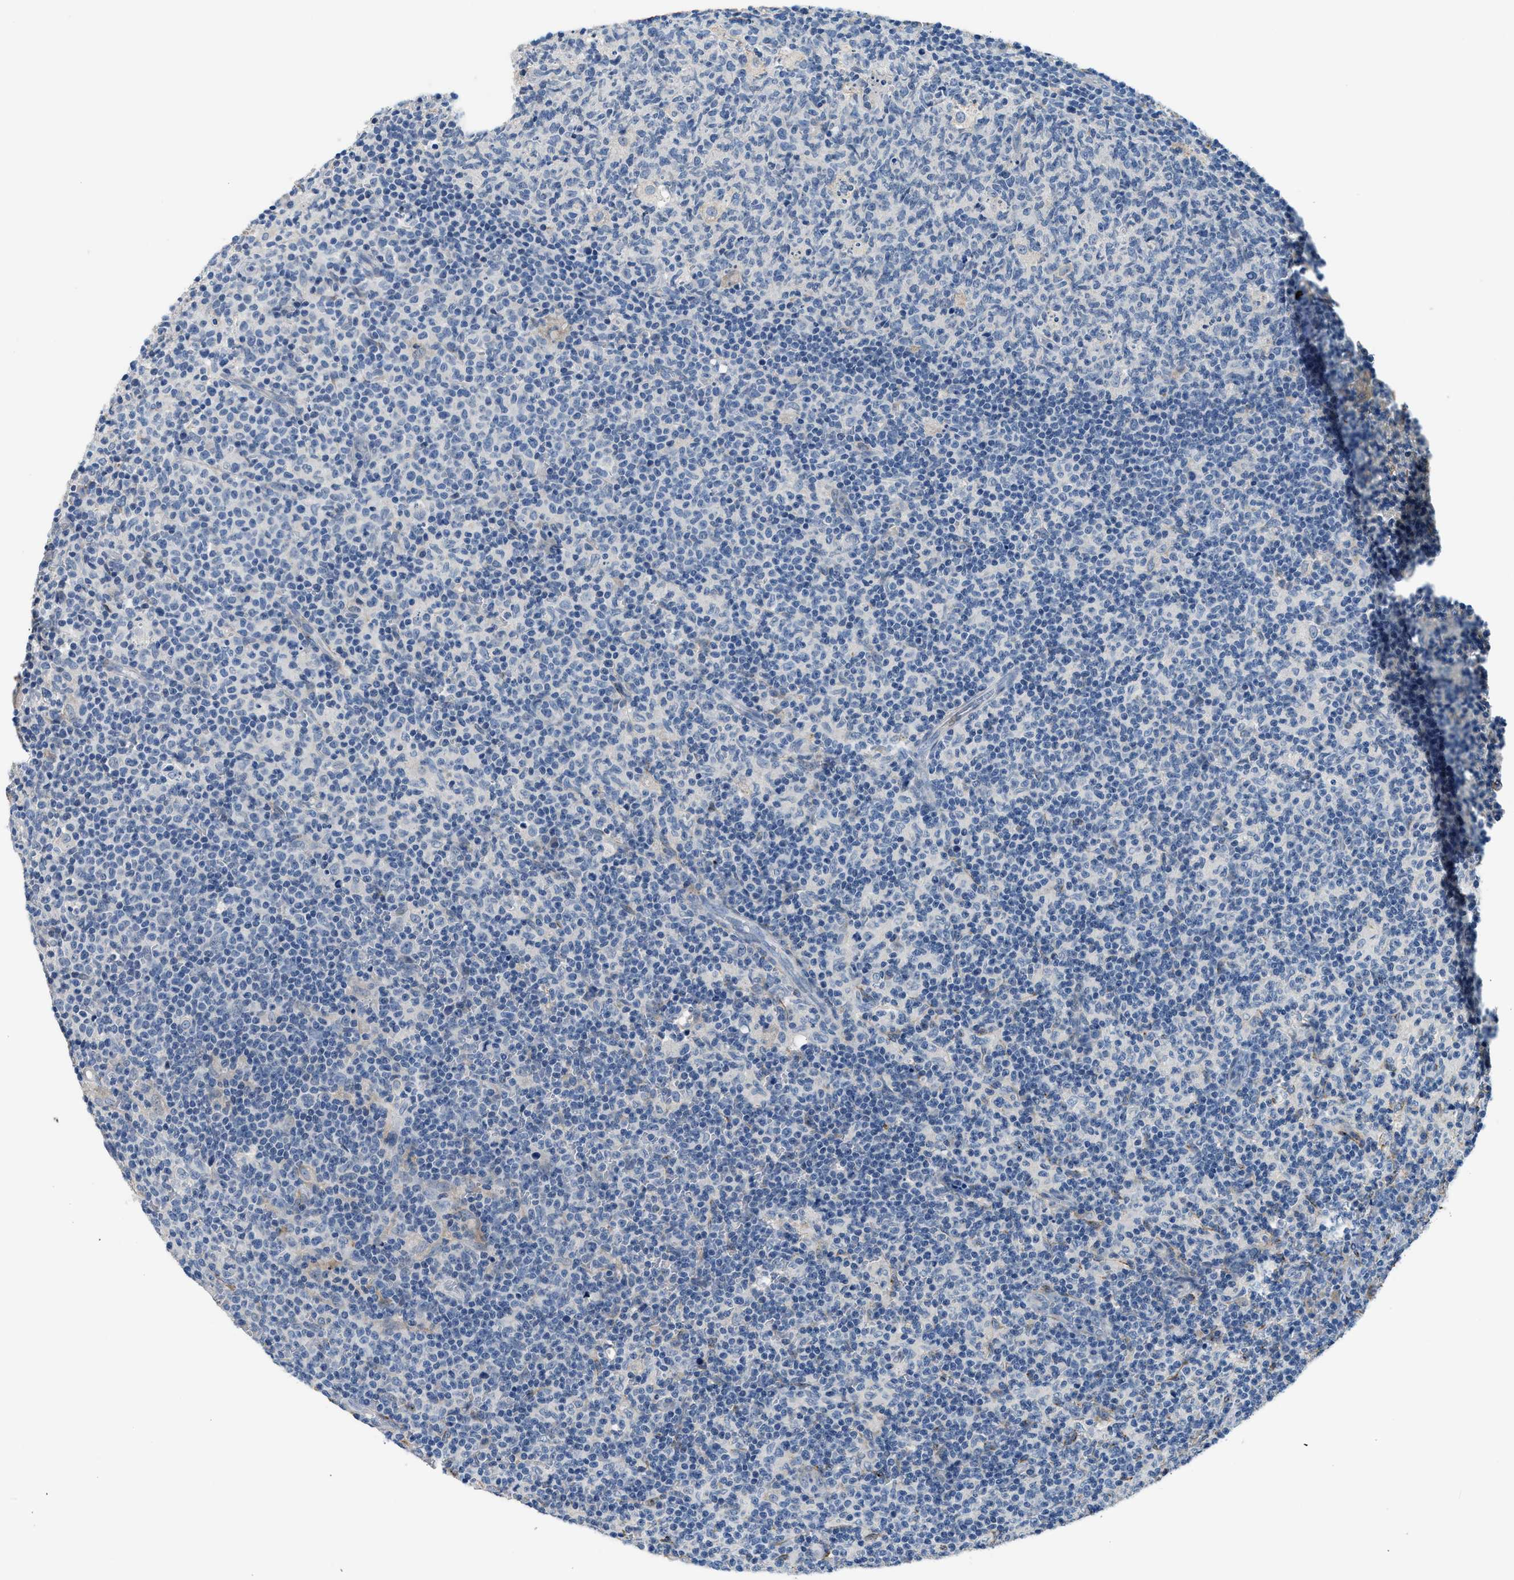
{"staining": {"intensity": "negative", "quantity": "none", "location": "none"}, "tissue": "lymph node", "cell_type": "Germinal center cells", "image_type": "normal", "snomed": [{"axis": "morphology", "description": "Normal tissue, NOS"}, {"axis": "morphology", "description": "Inflammation, NOS"}, {"axis": "topography", "description": "Lymph node"}], "caption": "Immunohistochemistry micrograph of normal human lymph node stained for a protein (brown), which exhibits no expression in germinal center cells.", "gene": "LRP1", "patient": {"sex": "male", "age": 55}}